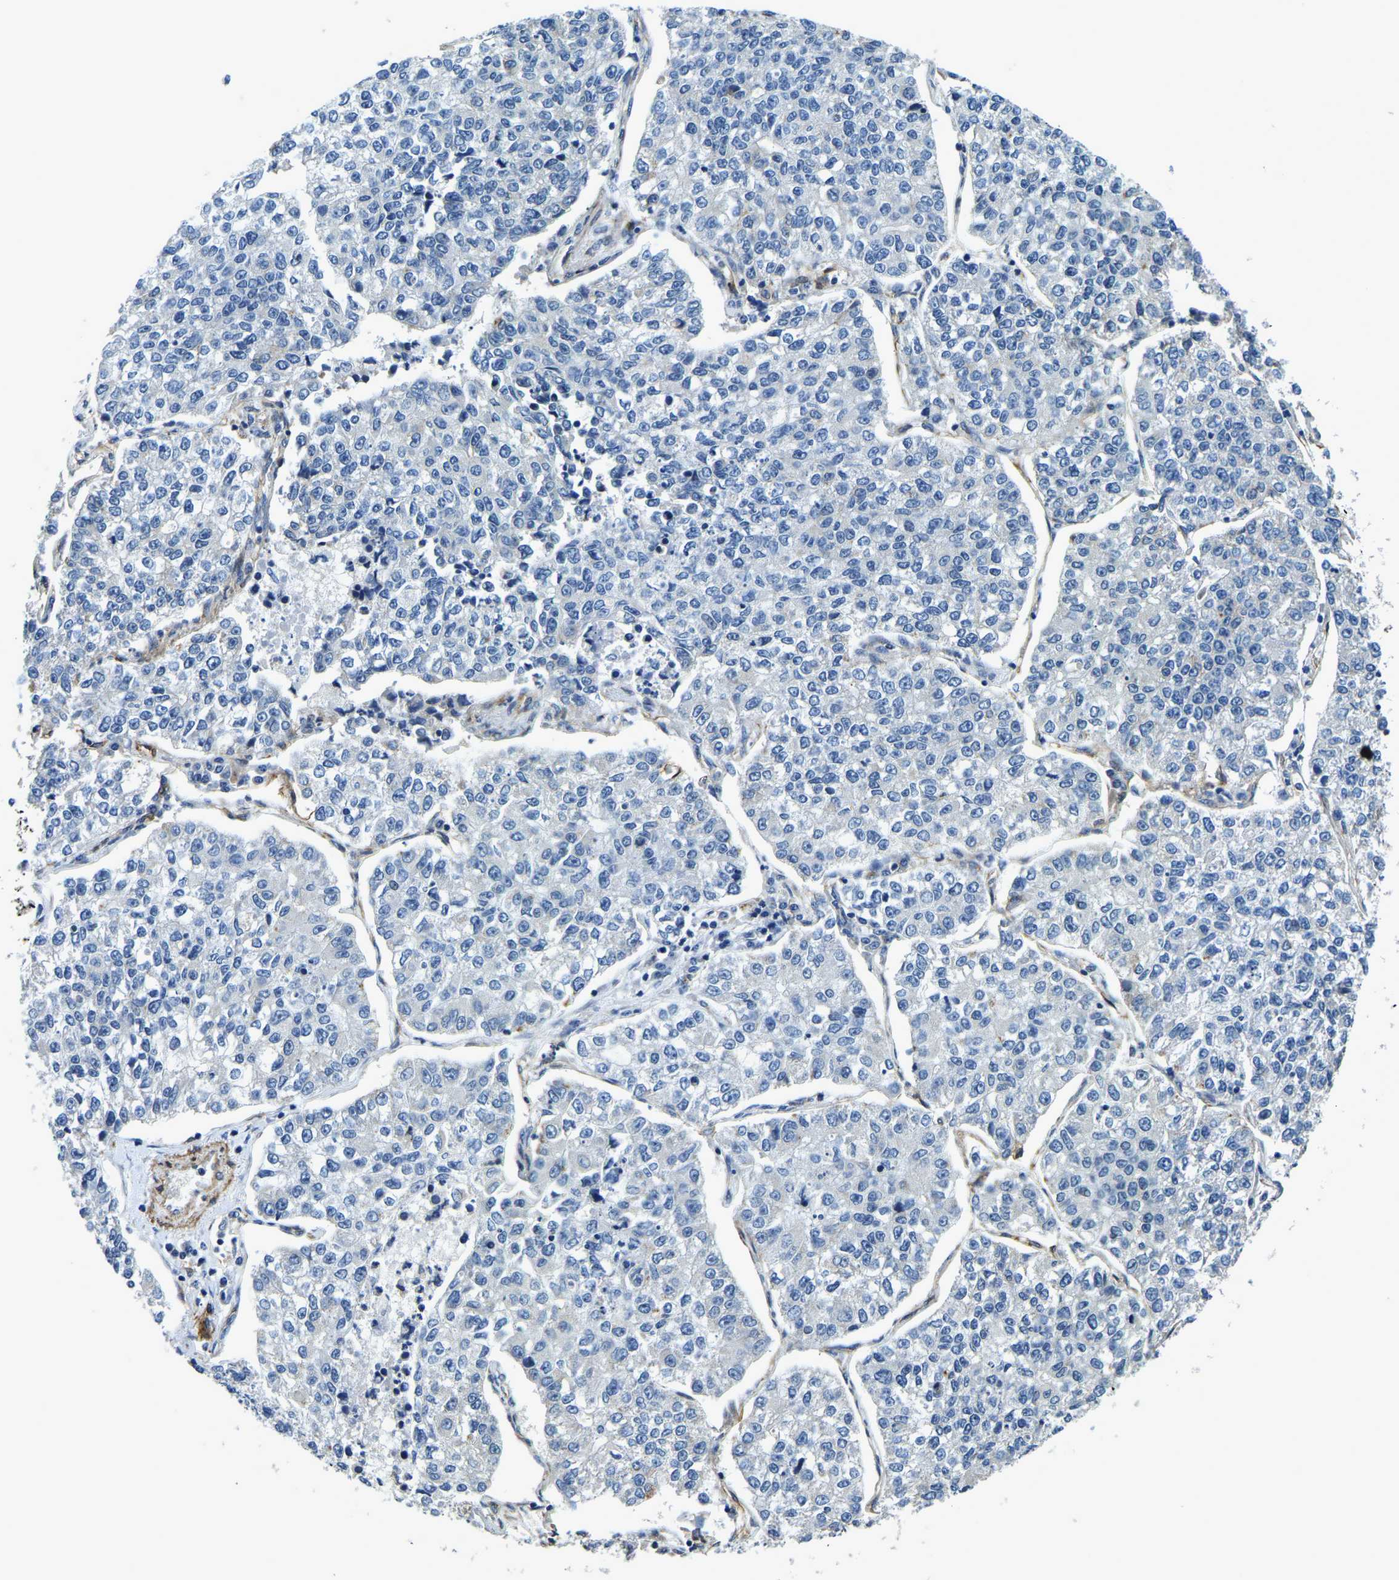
{"staining": {"intensity": "negative", "quantity": "none", "location": "none"}, "tissue": "lung cancer", "cell_type": "Tumor cells", "image_type": "cancer", "snomed": [{"axis": "morphology", "description": "Adenocarcinoma, NOS"}, {"axis": "topography", "description": "Lung"}], "caption": "Human lung cancer stained for a protein using immunohistochemistry shows no staining in tumor cells.", "gene": "RNF39", "patient": {"sex": "male", "age": 49}}